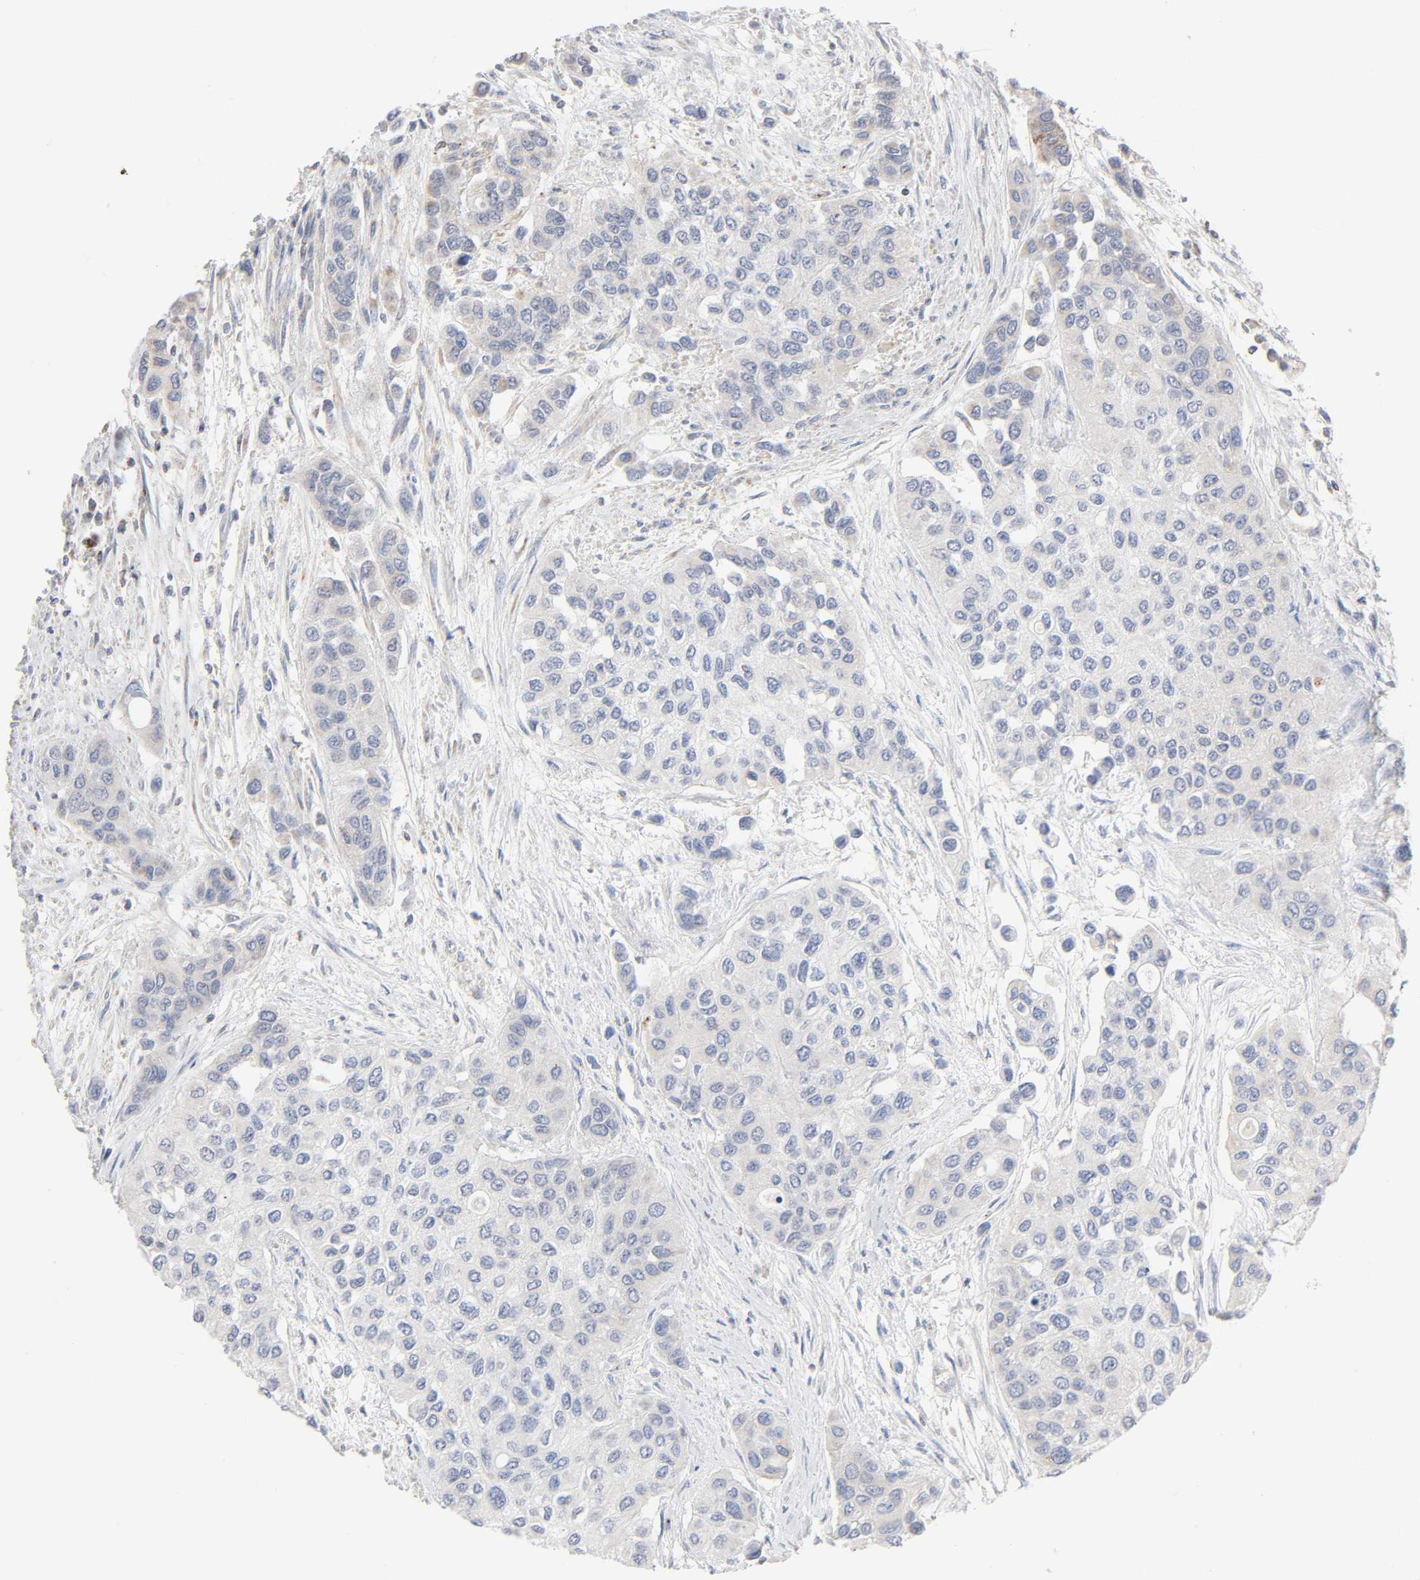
{"staining": {"intensity": "weak", "quantity": "25%-75%", "location": "cytoplasmic/membranous"}, "tissue": "urothelial cancer", "cell_type": "Tumor cells", "image_type": "cancer", "snomed": [{"axis": "morphology", "description": "Urothelial carcinoma, High grade"}, {"axis": "topography", "description": "Urinary bladder"}], "caption": "Protein analysis of urothelial carcinoma (high-grade) tissue shows weak cytoplasmic/membranous positivity in approximately 25%-75% of tumor cells. (IHC, brightfield microscopy, high magnification).", "gene": "SYT16", "patient": {"sex": "female", "age": 56}}